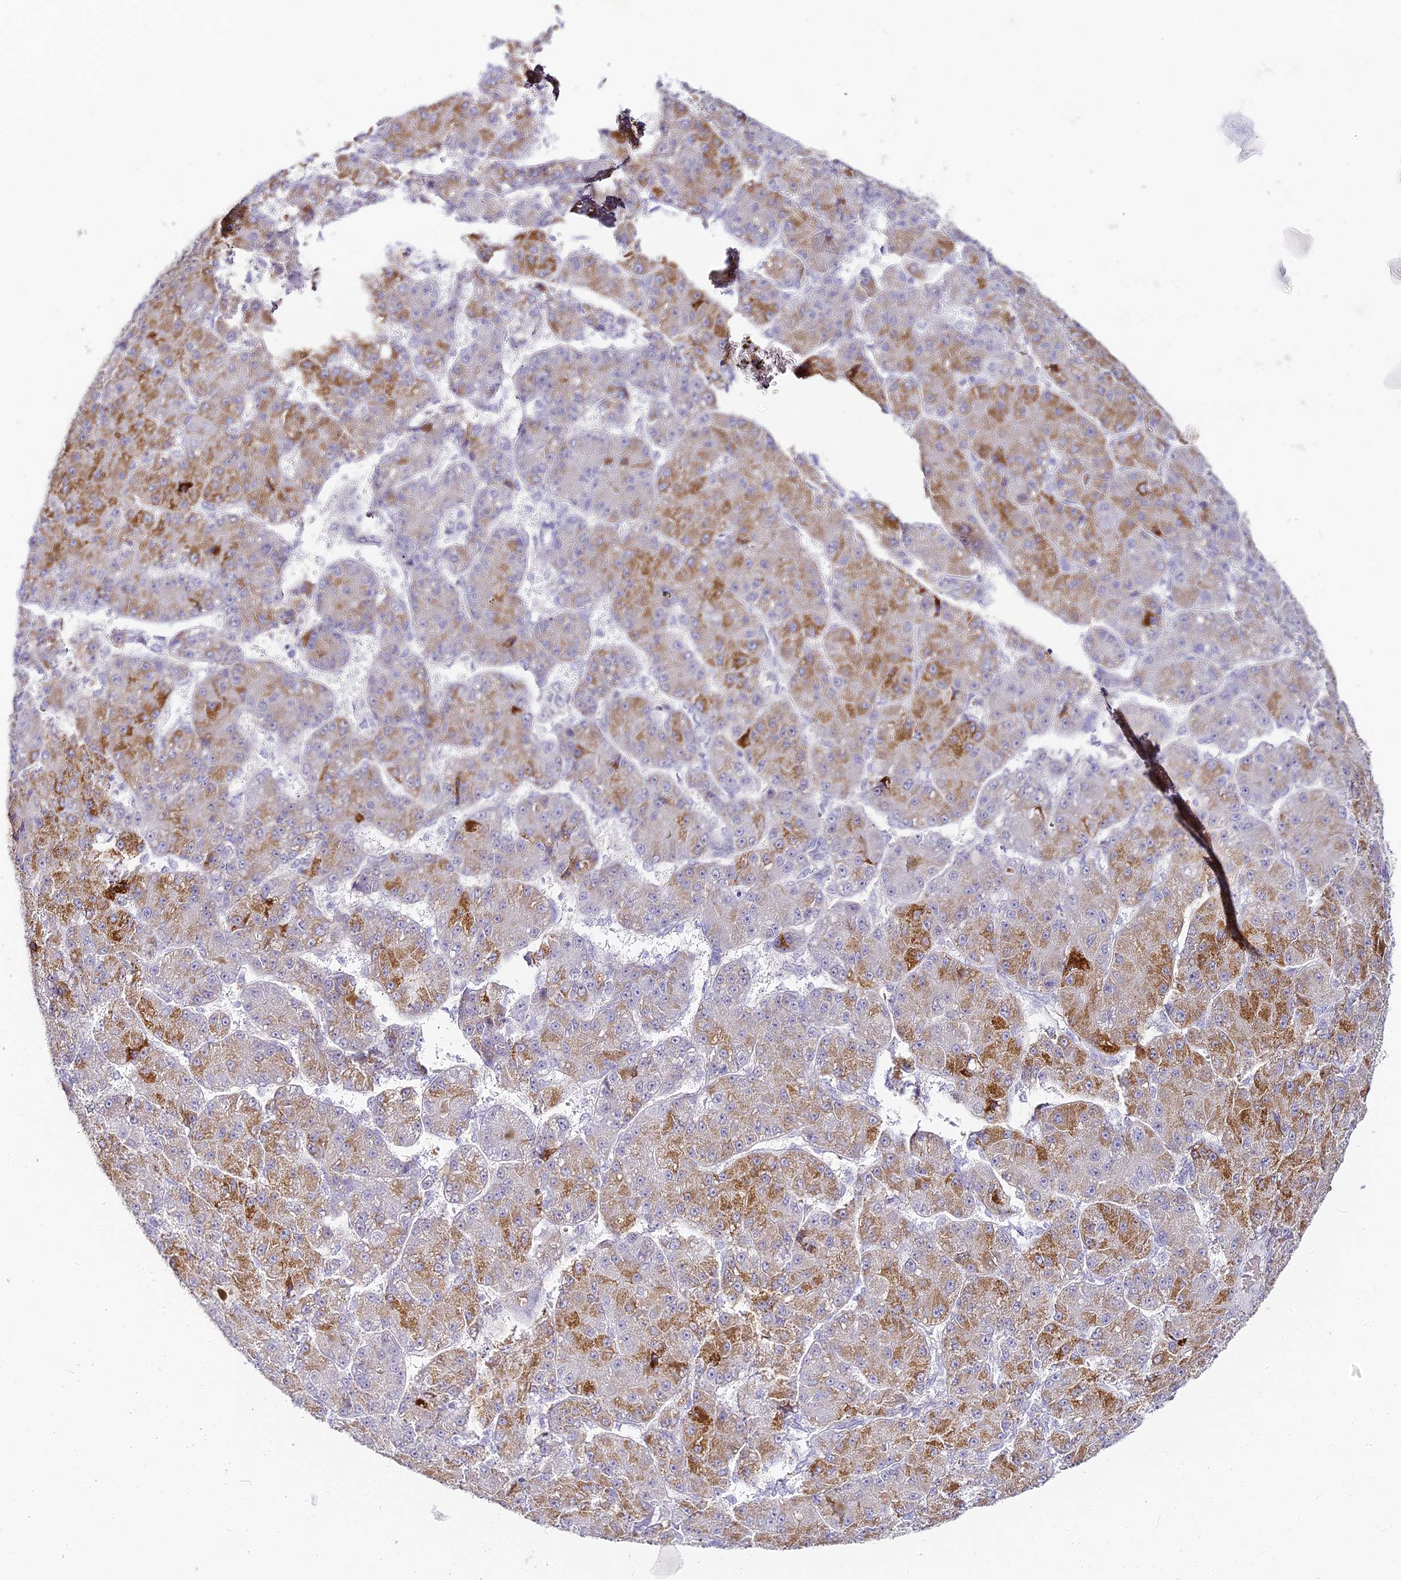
{"staining": {"intensity": "moderate", "quantity": "25%-75%", "location": "cytoplasmic/membranous"}, "tissue": "liver cancer", "cell_type": "Tumor cells", "image_type": "cancer", "snomed": [{"axis": "morphology", "description": "Carcinoma, Hepatocellular, NOS"}, {"axis": "topography", "description": "Liver"}], "caption": "The photomicrograph reveals a brown stain indicating the presence of a protein in the cytoplasmic/membranous of tumor cells in liver cancer (hepatocellular carcinoma).", "gene": "ALPG", "patient": {"sex": "male", "age": 67}}